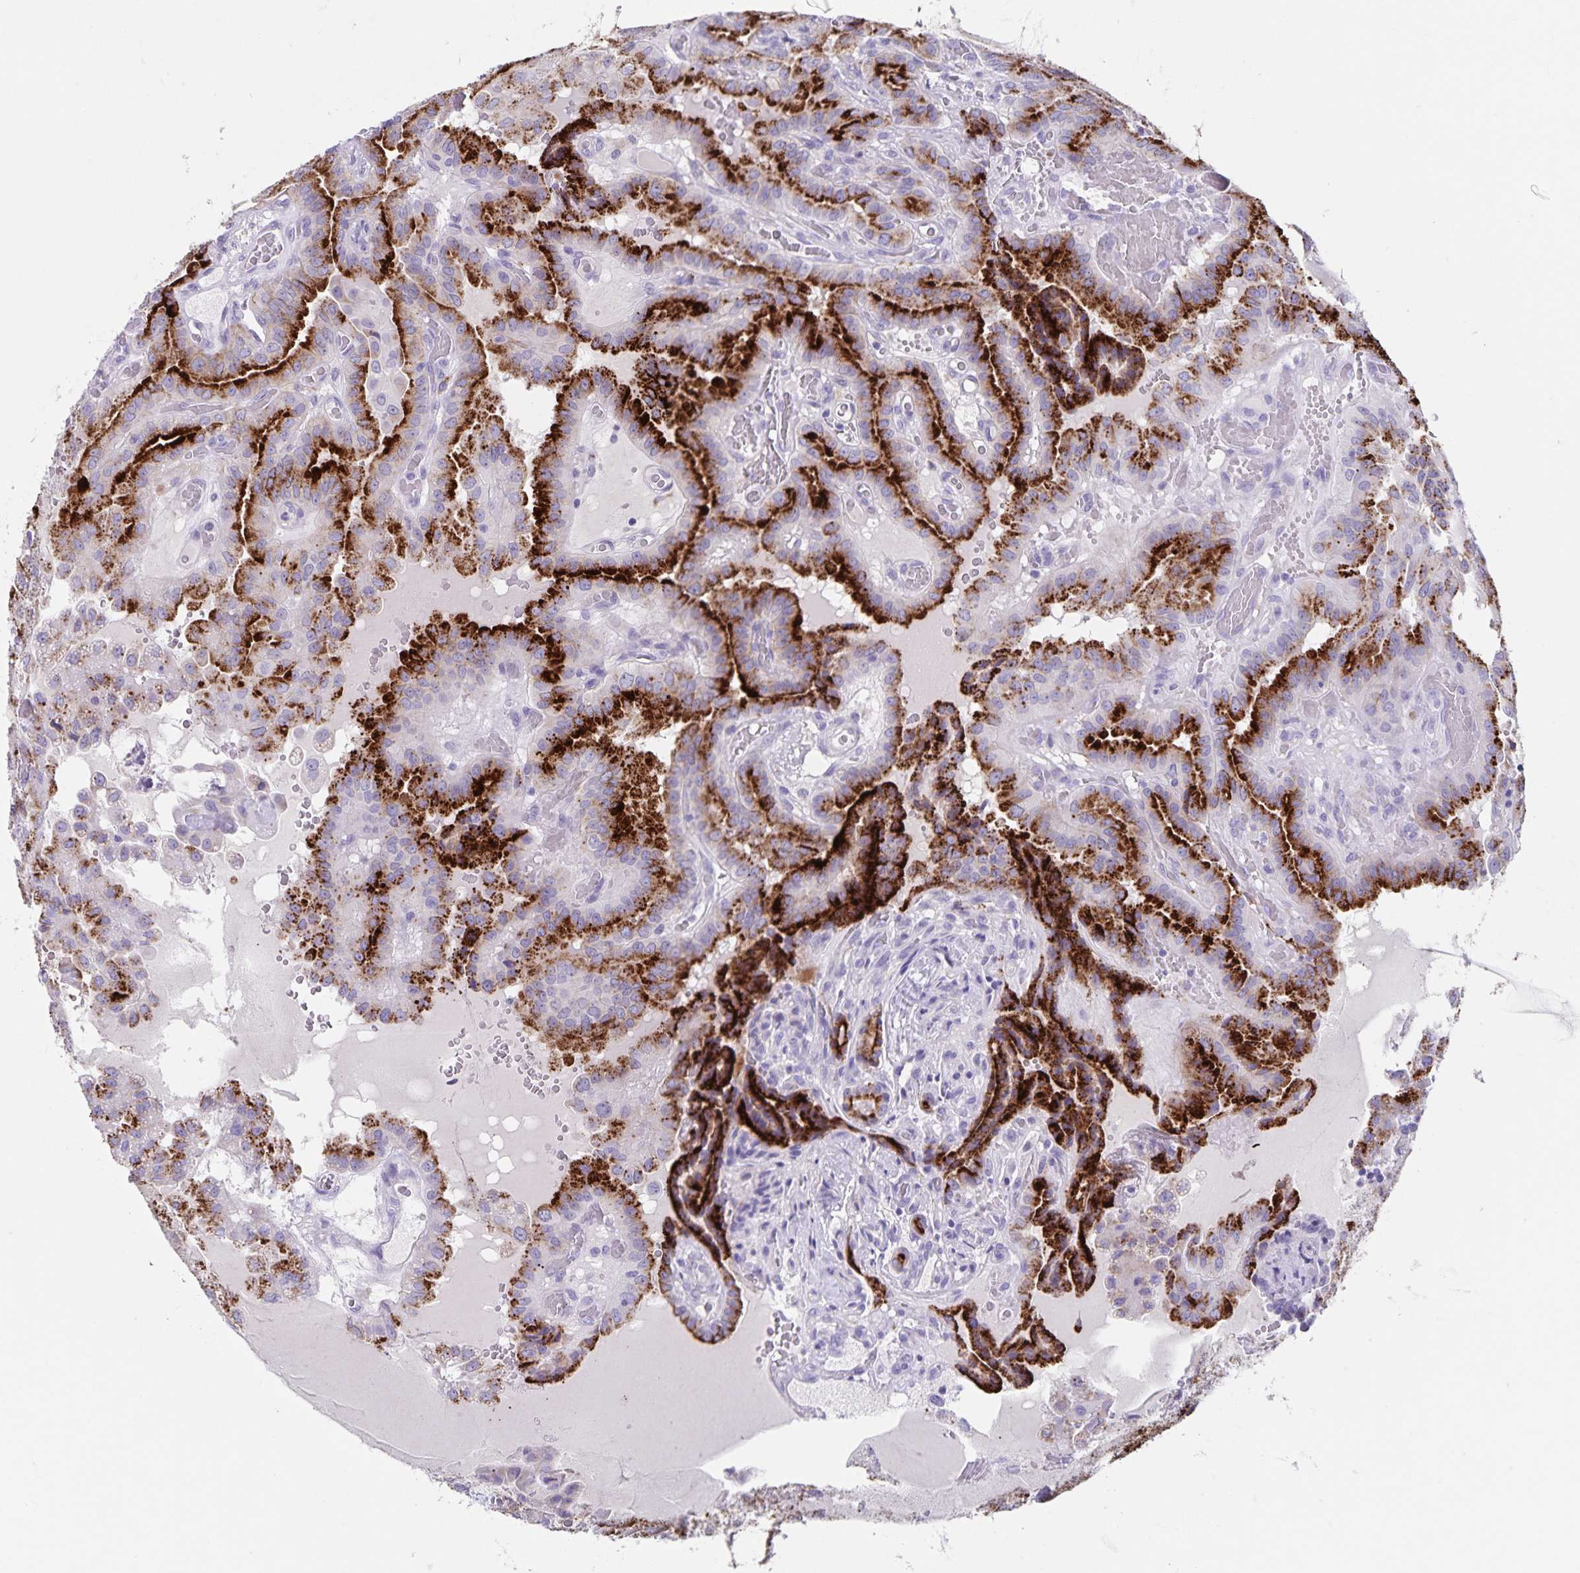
{"staining": {"intensity": "strong", "quantity": ">75%", "location": "cytoplasmic/membranous"}, "tissue": "thyroid cancer", "cell_type": "Tumor cells", "image_type": "cancer", "snomed": [{"axis": "morphology", "description": "Papillary adenocarcinoma, NOS"}, {"axis": "morphology", "description": "Papillary adenoma metastatic"}, {"axis": "topography", "description": "Thyroid gland"}], "caption": "Papillary adenoma metastatic (thyroid) stained for a protein (brown) reveals strong cytoplasmic/membranous positive positivity in approximately >75% of tumor cells.", "gene": "C11orf42", "patient": {"sex": "male", "age": 87}}